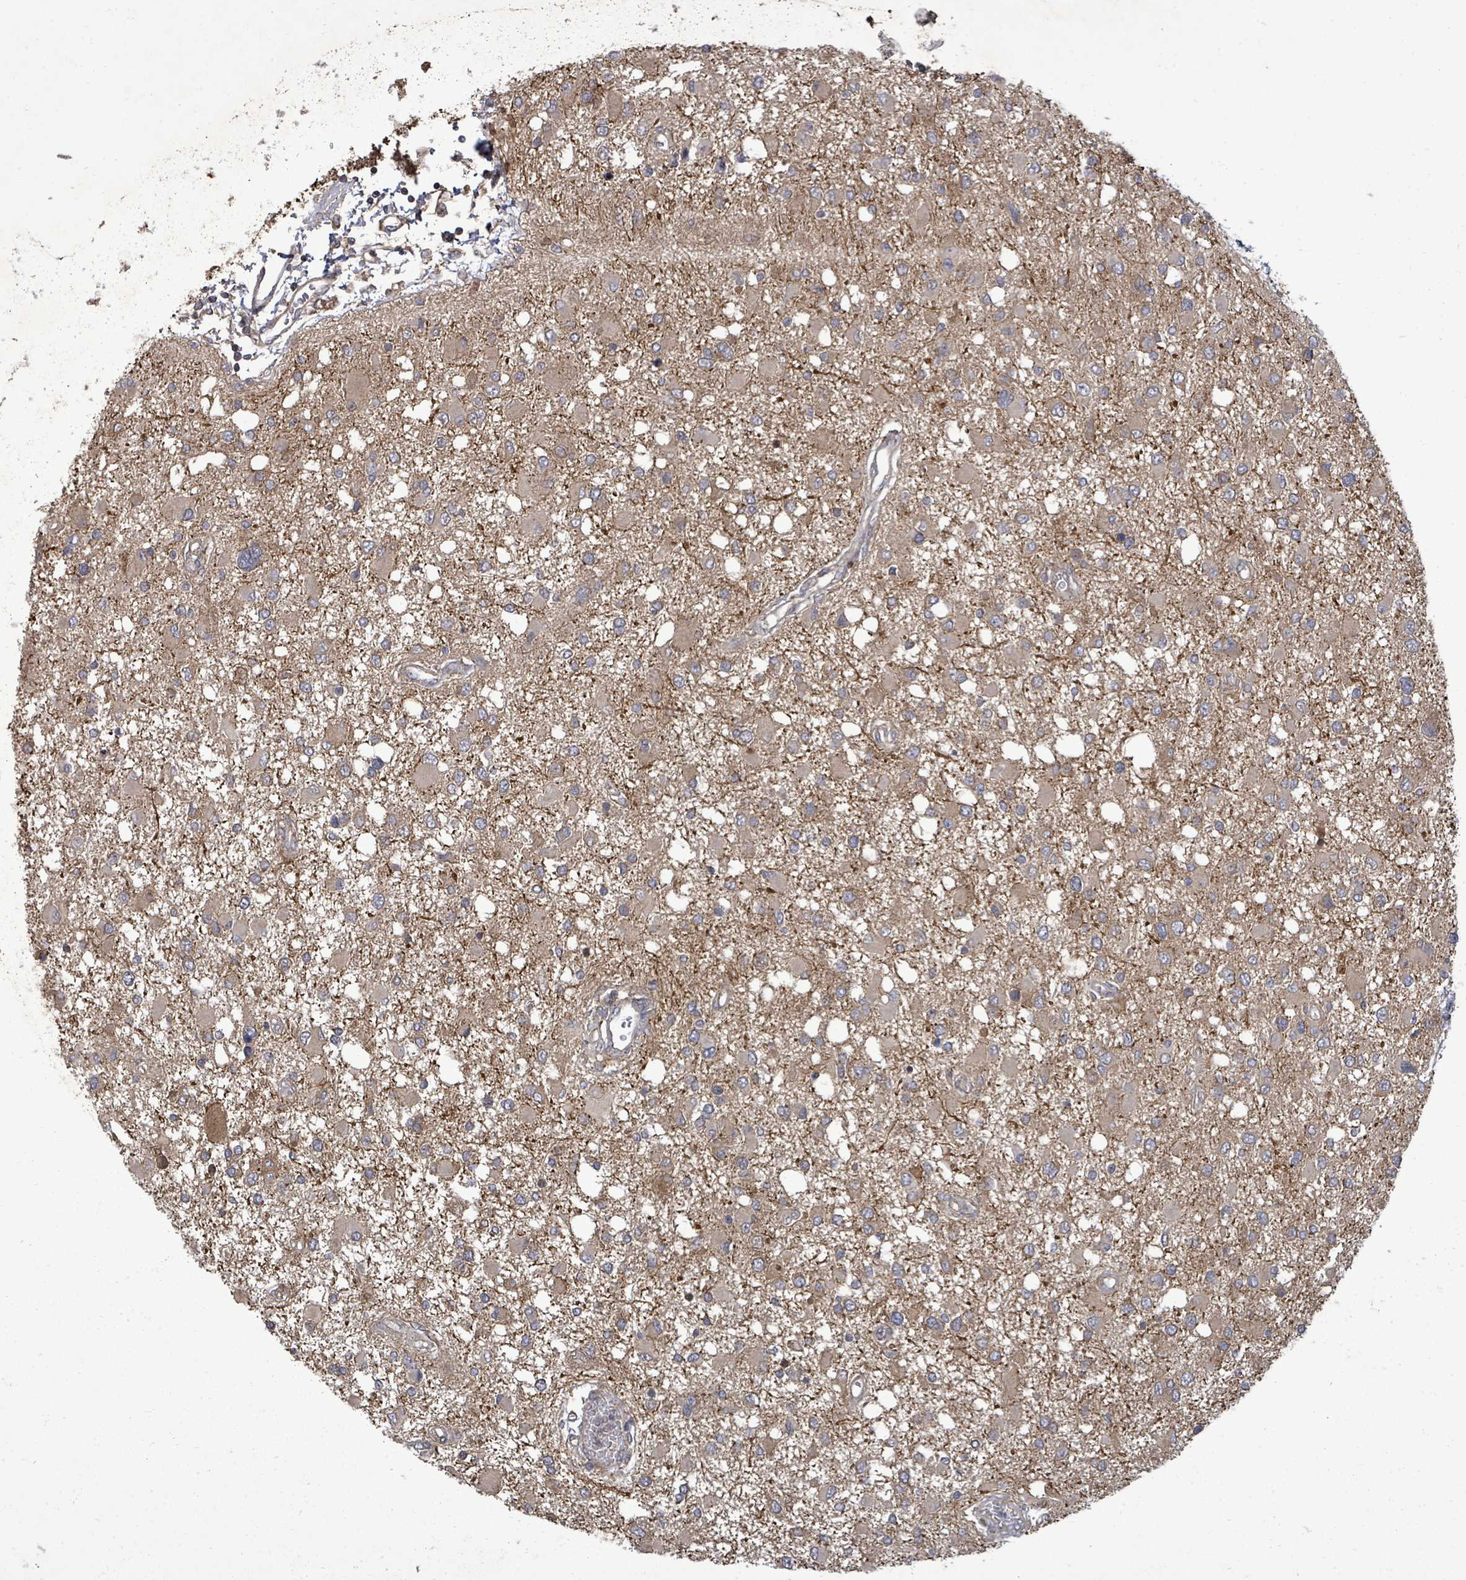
{"staining": {"intensity": "weak", "quantity": "25%-75%", "location": "cytoplasmic/membranous"}, "tissue": "glioma", "cell_type": "Tumor cells", "image_type": "cancer", "snomed": [{"axis": "morphology", "description": "Glioma, malignant, High grade"}, {"axis": "topography", "description": "Brain"}], "caption": "A brown stain labels weak cytoplasmic/membranous positivity of a protein in glioma tumor cells.", "gene": "KRTAP27-1", "patient": {"sex": "male", "age": 53}}